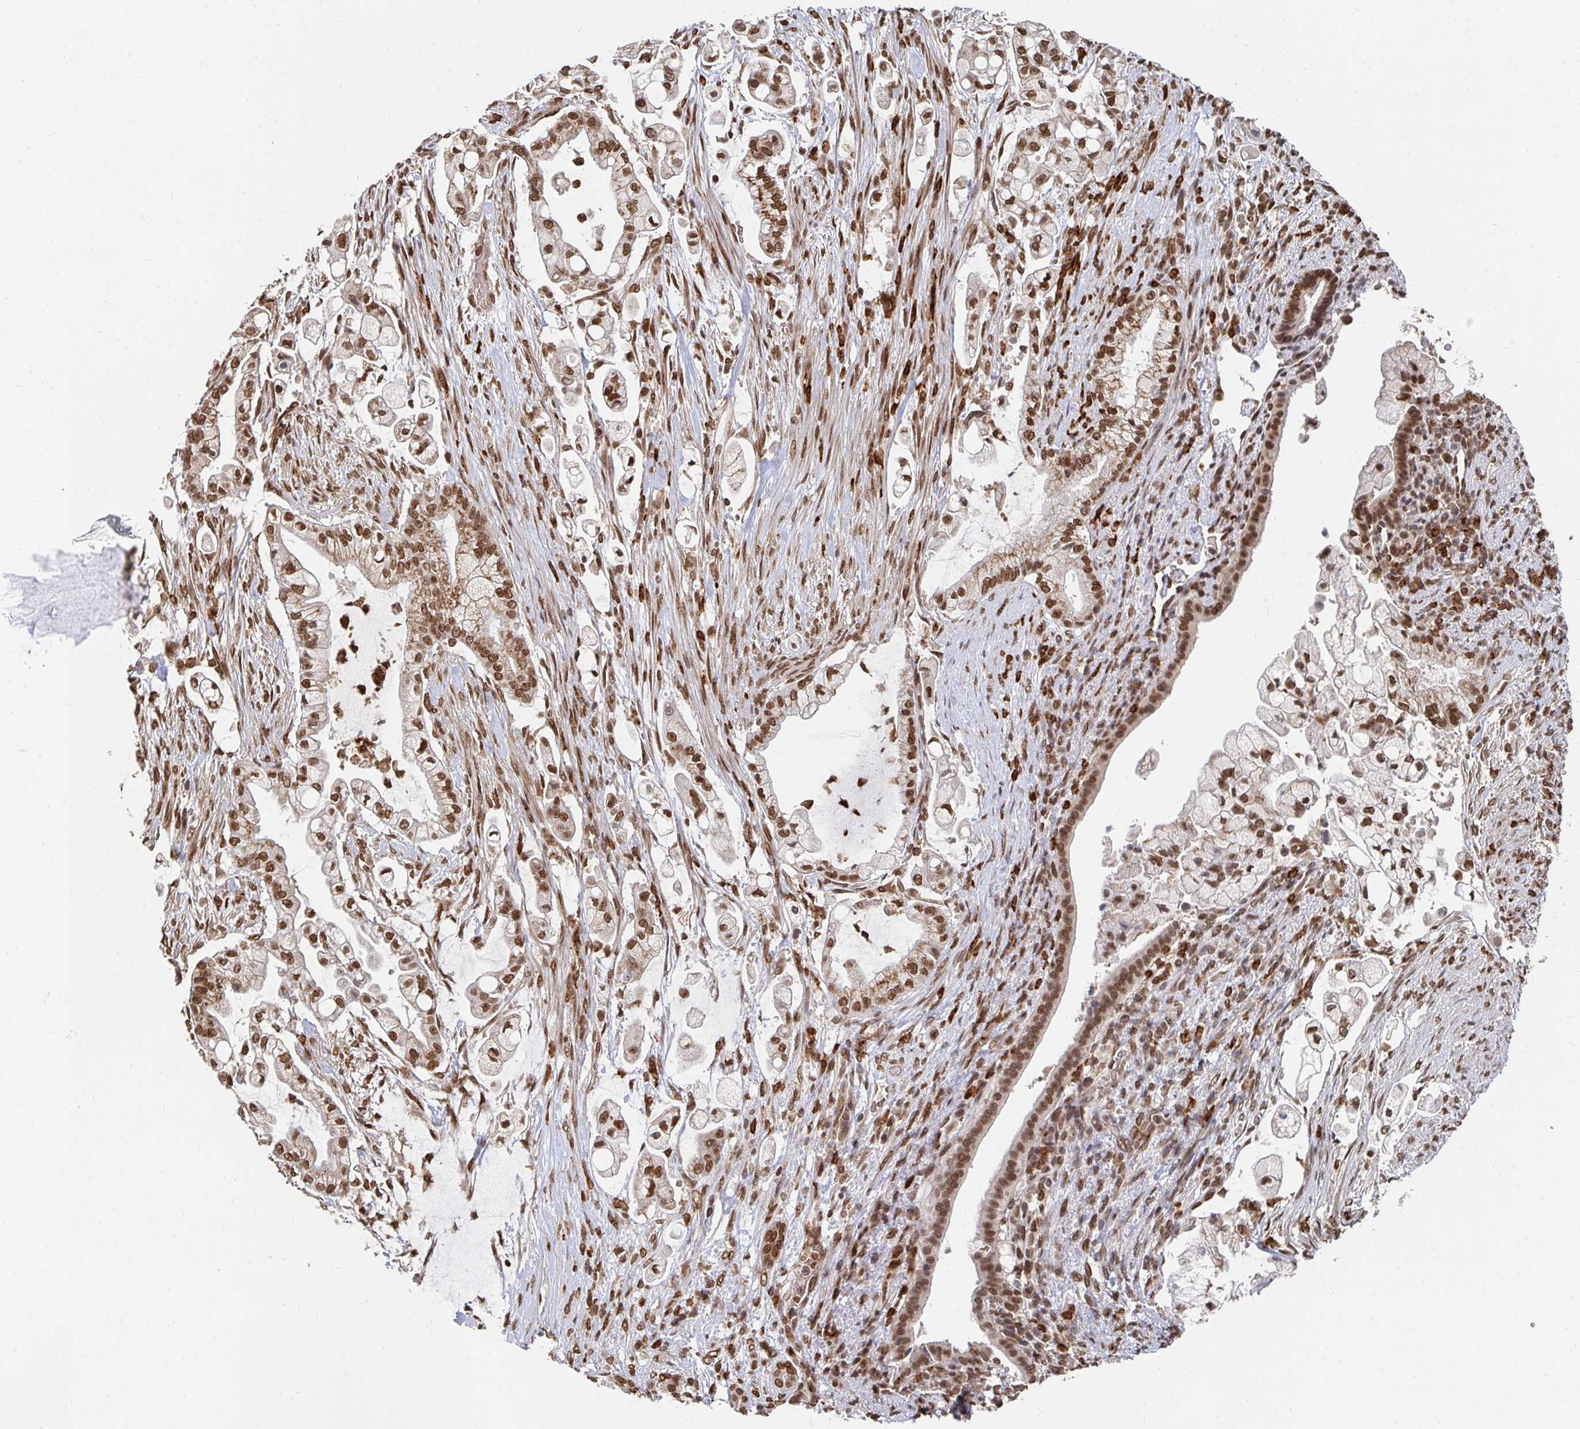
{"staining": {"intensity": "moderate", "quantity": ">75%", "location": "nuclear"}, "tissue": "pancreatic cancer", "cell_type": "Tumor cells", "image_type": "cancer", "snomed": [{"axis": "morphology", "description": "Adenocarcinoma, NOS"}, {"axis": "topography", "description": "Pancreas"}], "caption": "Immunohistochemical staining of pancreatic adenocarcinoma exhibits moderate nuclear protein expression in approximately >75% of tumor cells.", "gene": "GTF3C6", "patient": {"sex": "female", "age": 69}}